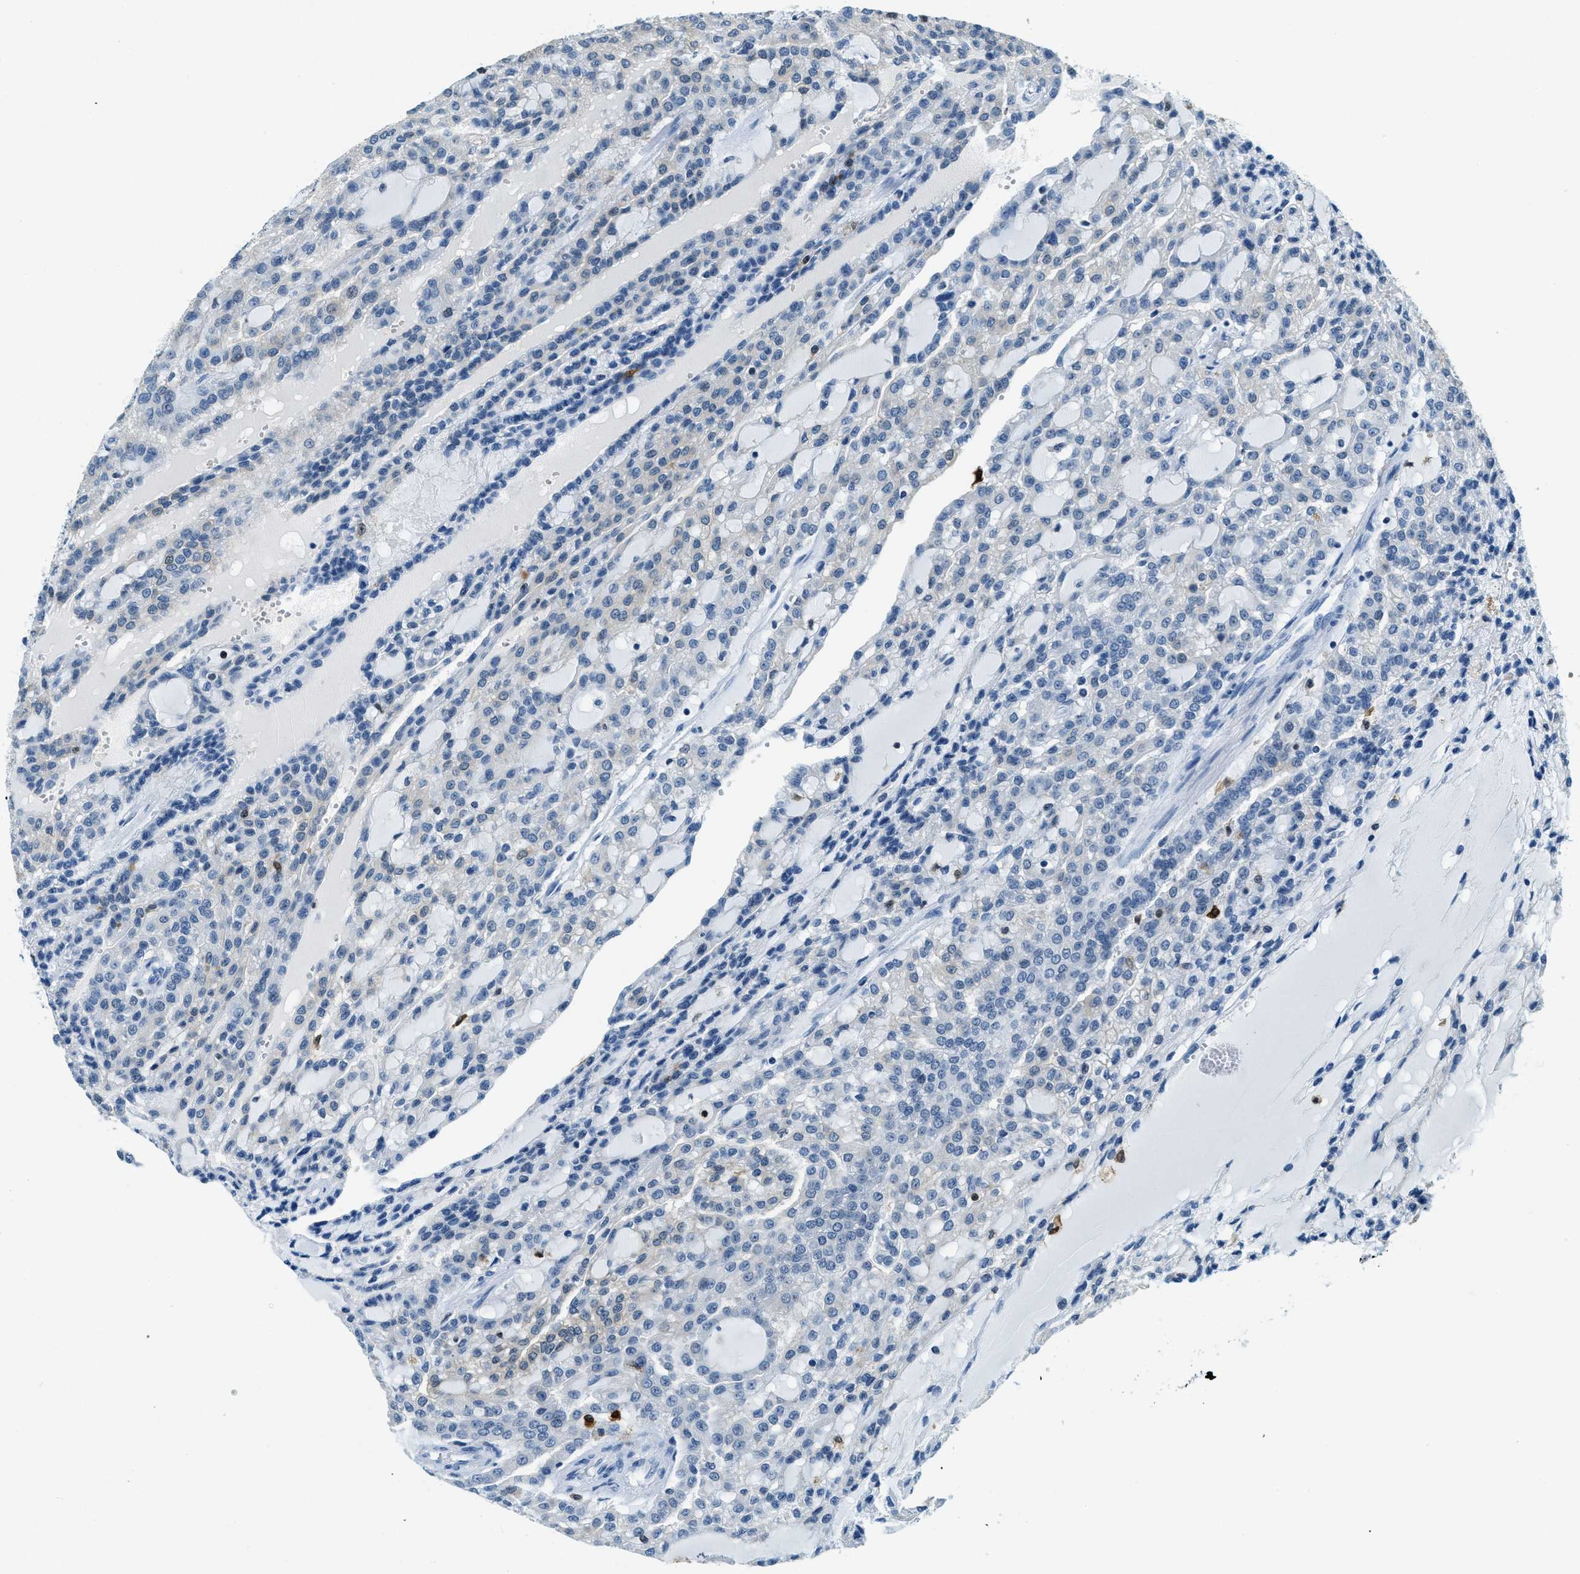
{"staining": {"intensity": "negative", "quantity": "none", "location": "none"}, "tissue": "renal cancer", "cell_type": "Tumor cells", "image_type": "cancer", "snomed": [{"axis": "morphology", "description": "Adenocarcinoma, NOS"}, {"axis": "topography", "description": "Kidney"}], "caption": "This is an IHC histopathology image of human adenocarcinoma (renal). There is no staining in tumor cells.", "gene": "CAPG", "patient": {"sex": "male", "age": 63}}